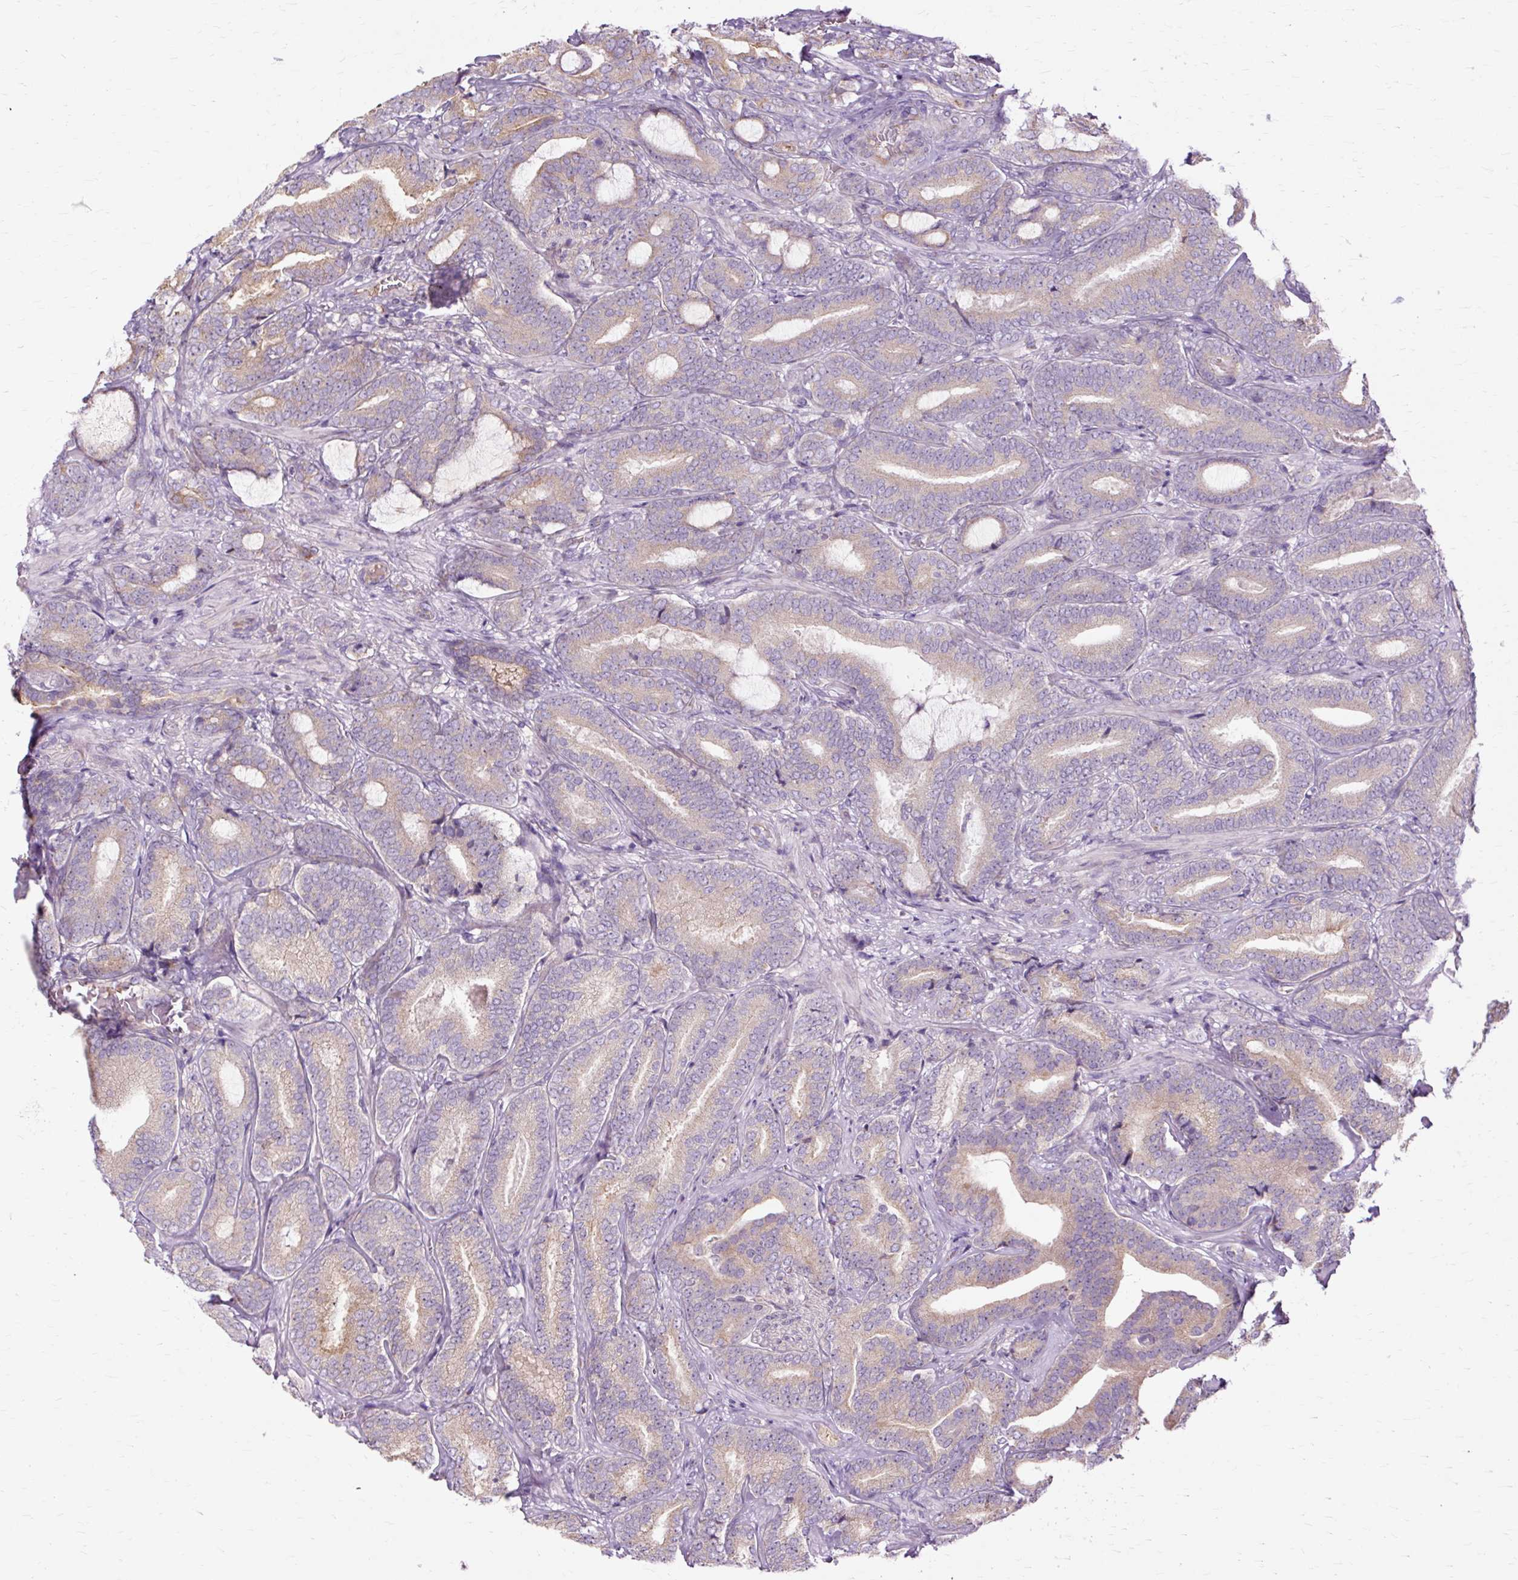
{"staining": {"intensity": "weak", "quantity": ">75%", "location": "cytoplasmic/membranous"}, "tissue": "prostate cancer", "cell_type": "Tumor cells", "image_type": "cancer", "snomed": [{"axis": "morphology", "description": "Adenocarcinoma, Low grade"}, {"axis": "topography", "description": "Prostate and seminal vesicle, NOS"}], "caption": "Immunohistochemistry (IHC) (DAB) staining of prostate cancer (low-grade adenocarcinoma) reveals weak cytoplasmic/membranous protein positivity in approximately >75% of tumor cells. Ihc stains the protein of interest in brown and the nuclei are stained blue.", "gene": "PDZD2", "patient": {"sex": "male", "age": 61}}